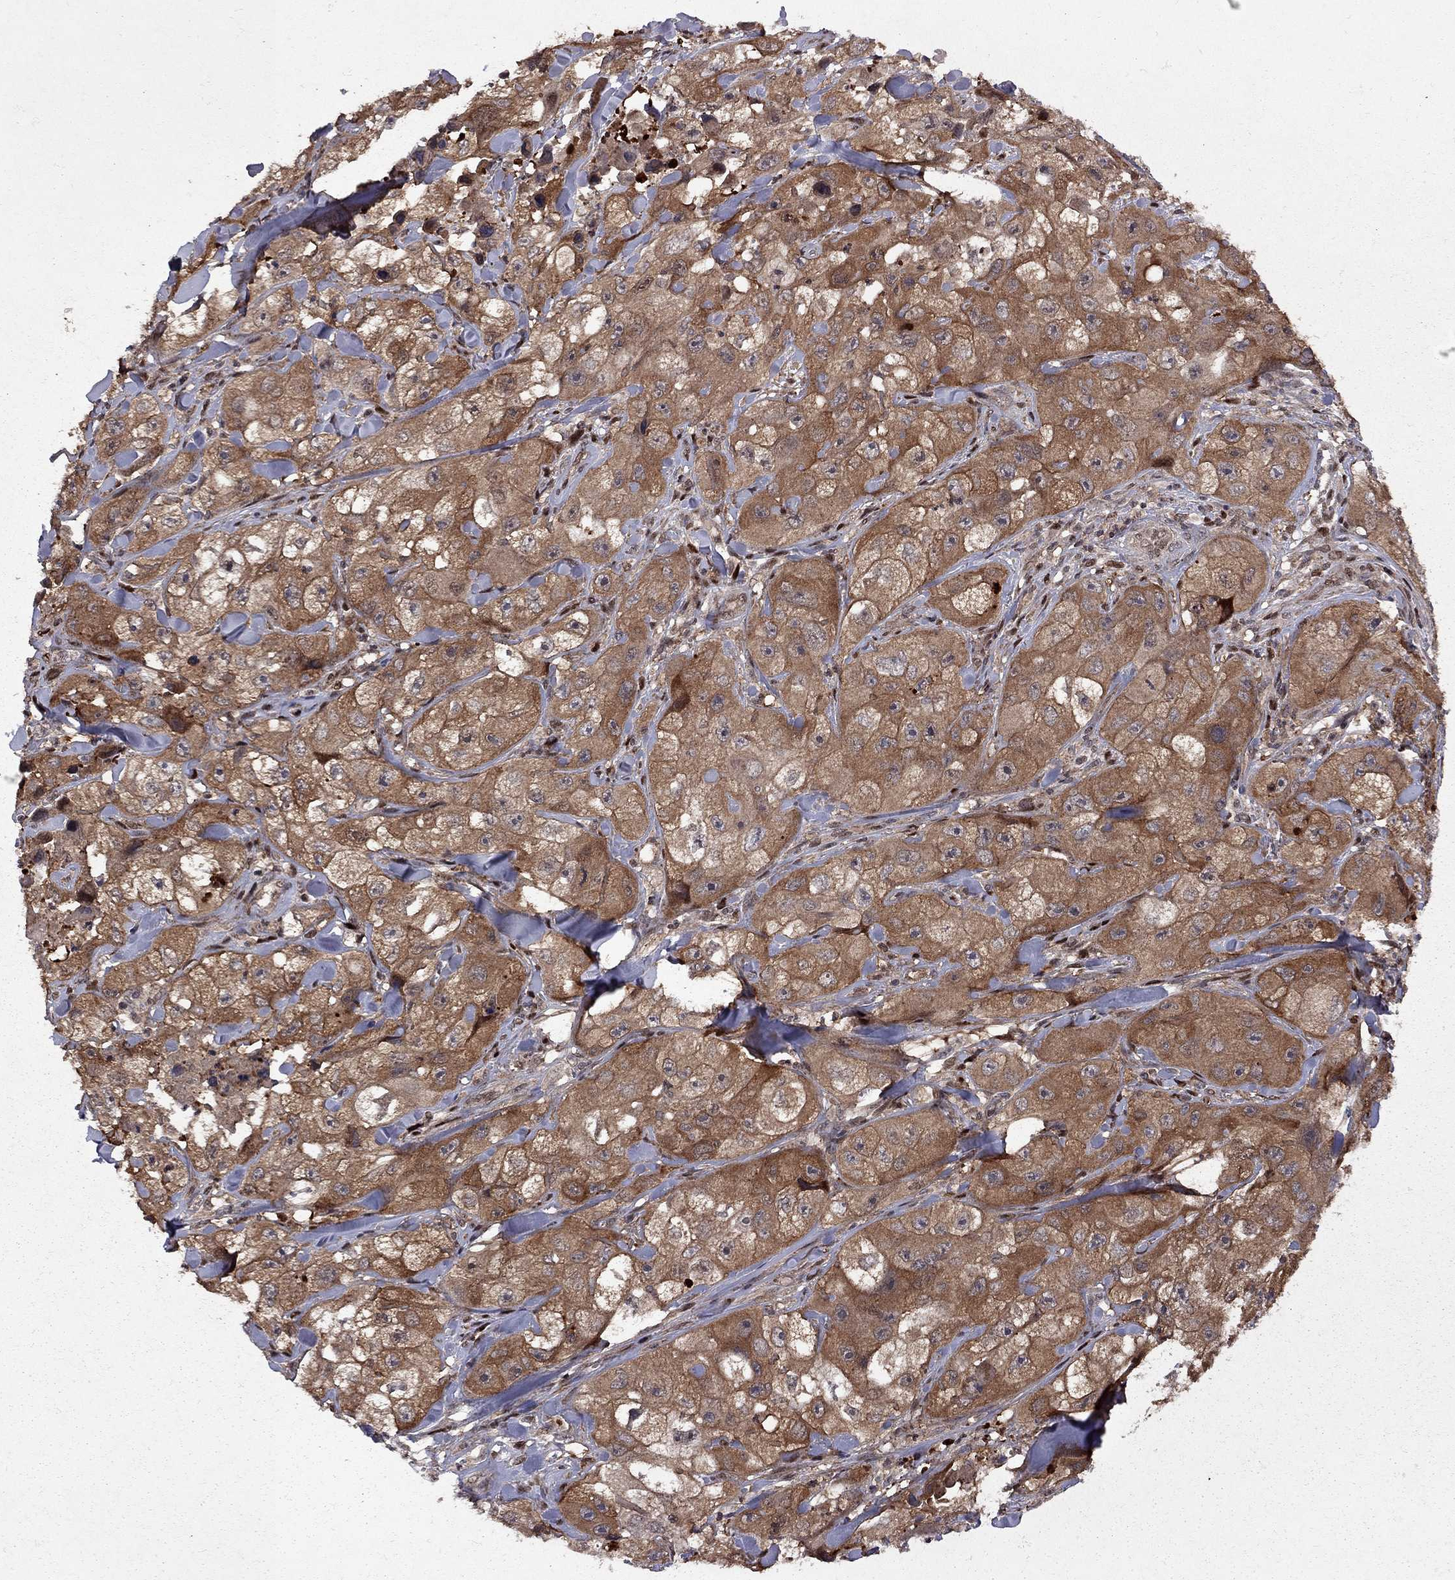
{"staining": {"intensity": "strong", "quantity": ">75%", "location": "cytoplasmic/membranous"}, "tissue": "skin cancer", "cell_type": "Tumor cells", "image_type": "cancer", "snomed": [{"axis": "morphology", "description": "Squamous cell carcinoma, NOS"}, {"axis": "topography", "description": "Skin"}, {"axis": "topography", "description": "Subcutis"}], "caption": "Squamous cell carcinoma (skin) tissue demonstrates strong cytoplasmic/membranous staining in approximately >75% of tumor cells", "gene": "IPP", "patient": {"sex": "male", "age": 73}}